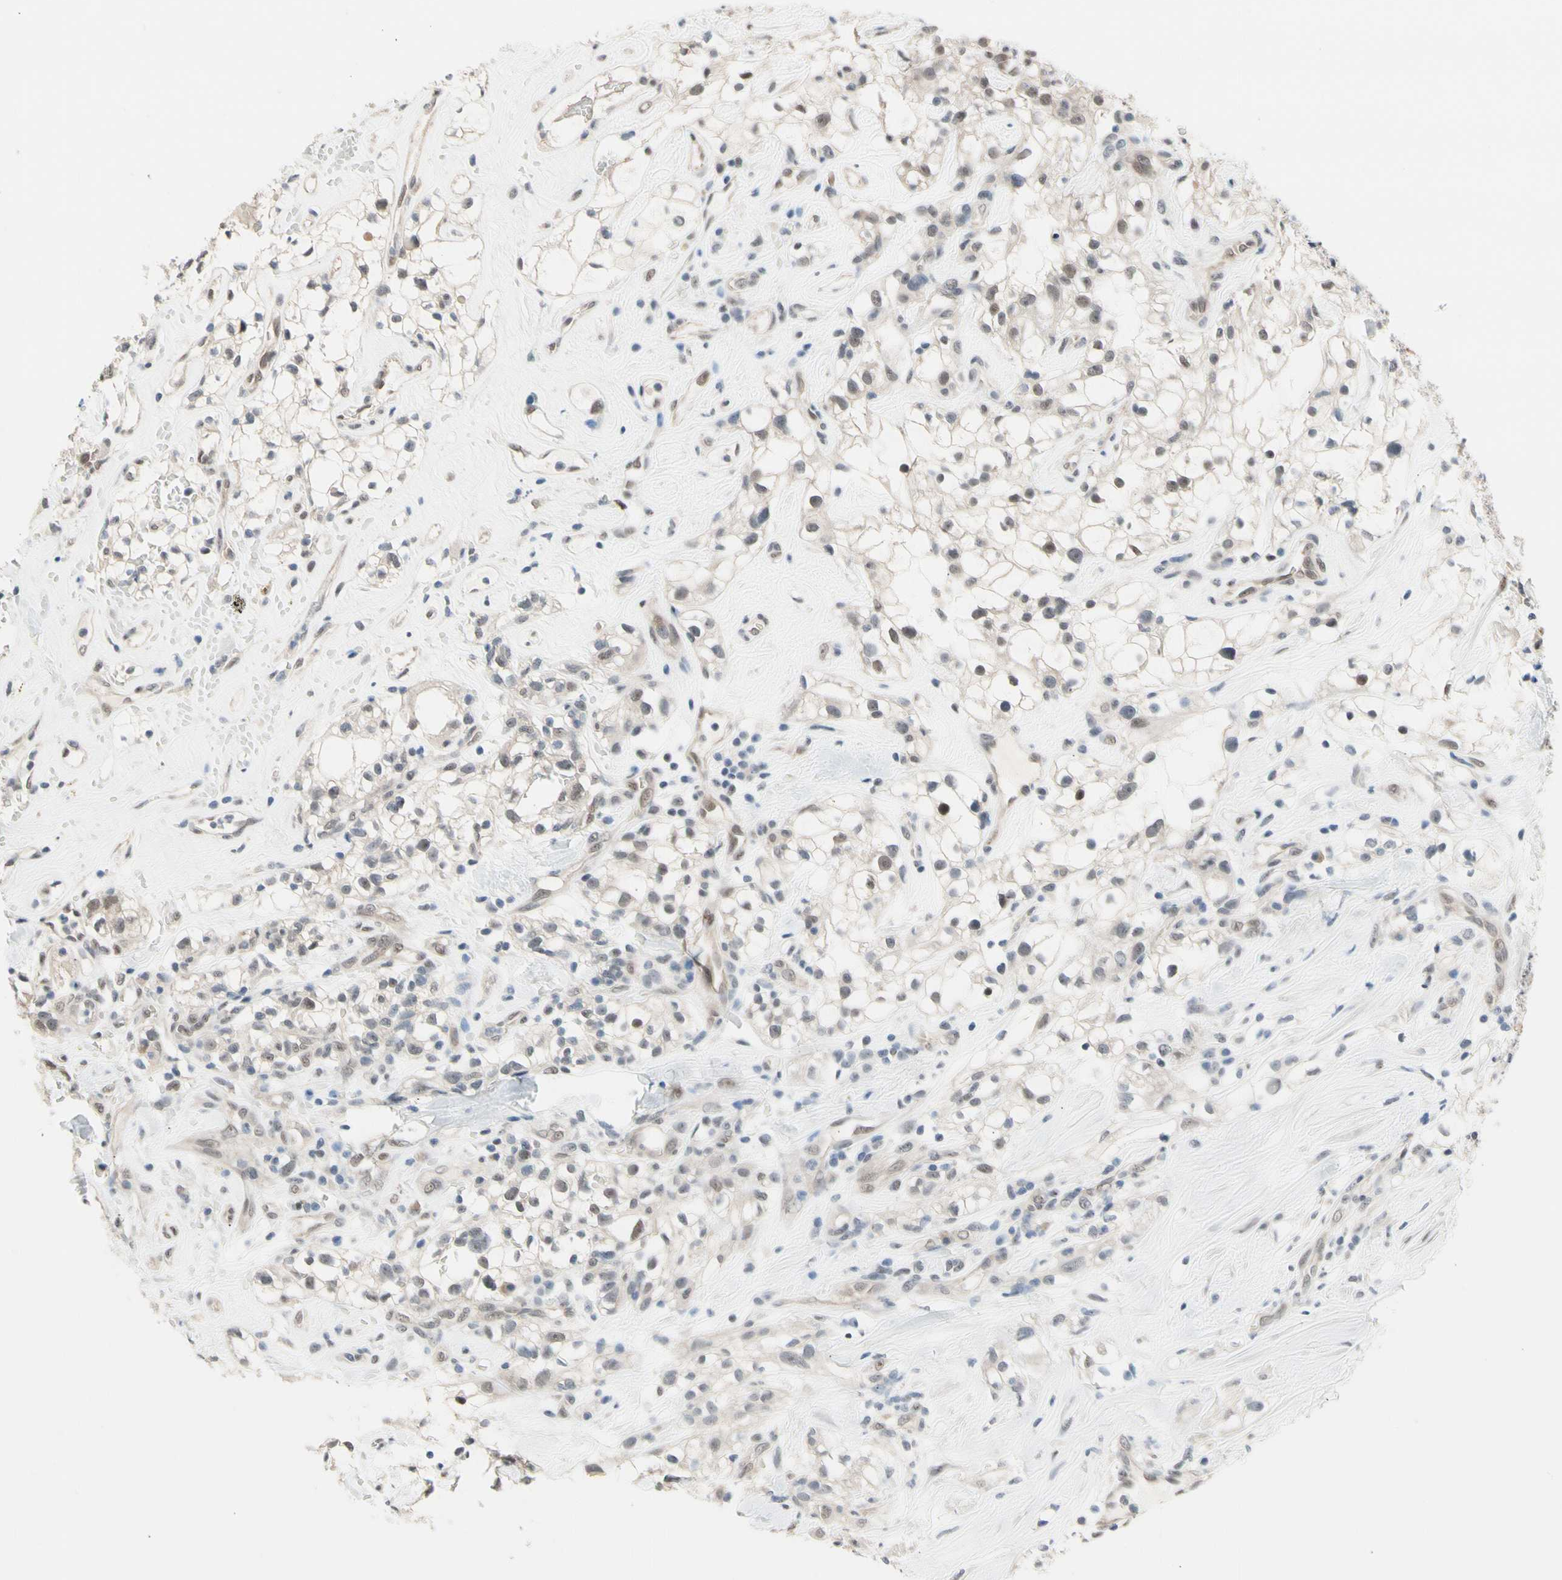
{"staining": {"intensity": "weak", "quantity": "25%-75%", "location": "cytoplasmic/membranous"}, "tissue": "renal cancer", "cell_type": "Tumor cells", "image_type": "cancer", "snomed": [{"axis": "morphology", "description": "Adenocarcinoma, NOS"}, {"axis": "topography", "description": "Kidney"}], "caption": "Renal cancer (adenocarcinoma) stained with a brown dye demonstrates weak cytoplasmic/membranous positive expression in about 25%-75% of tumor cells.", "gene": "NGEF", "patient": {"sex": "female", "age": 60}}